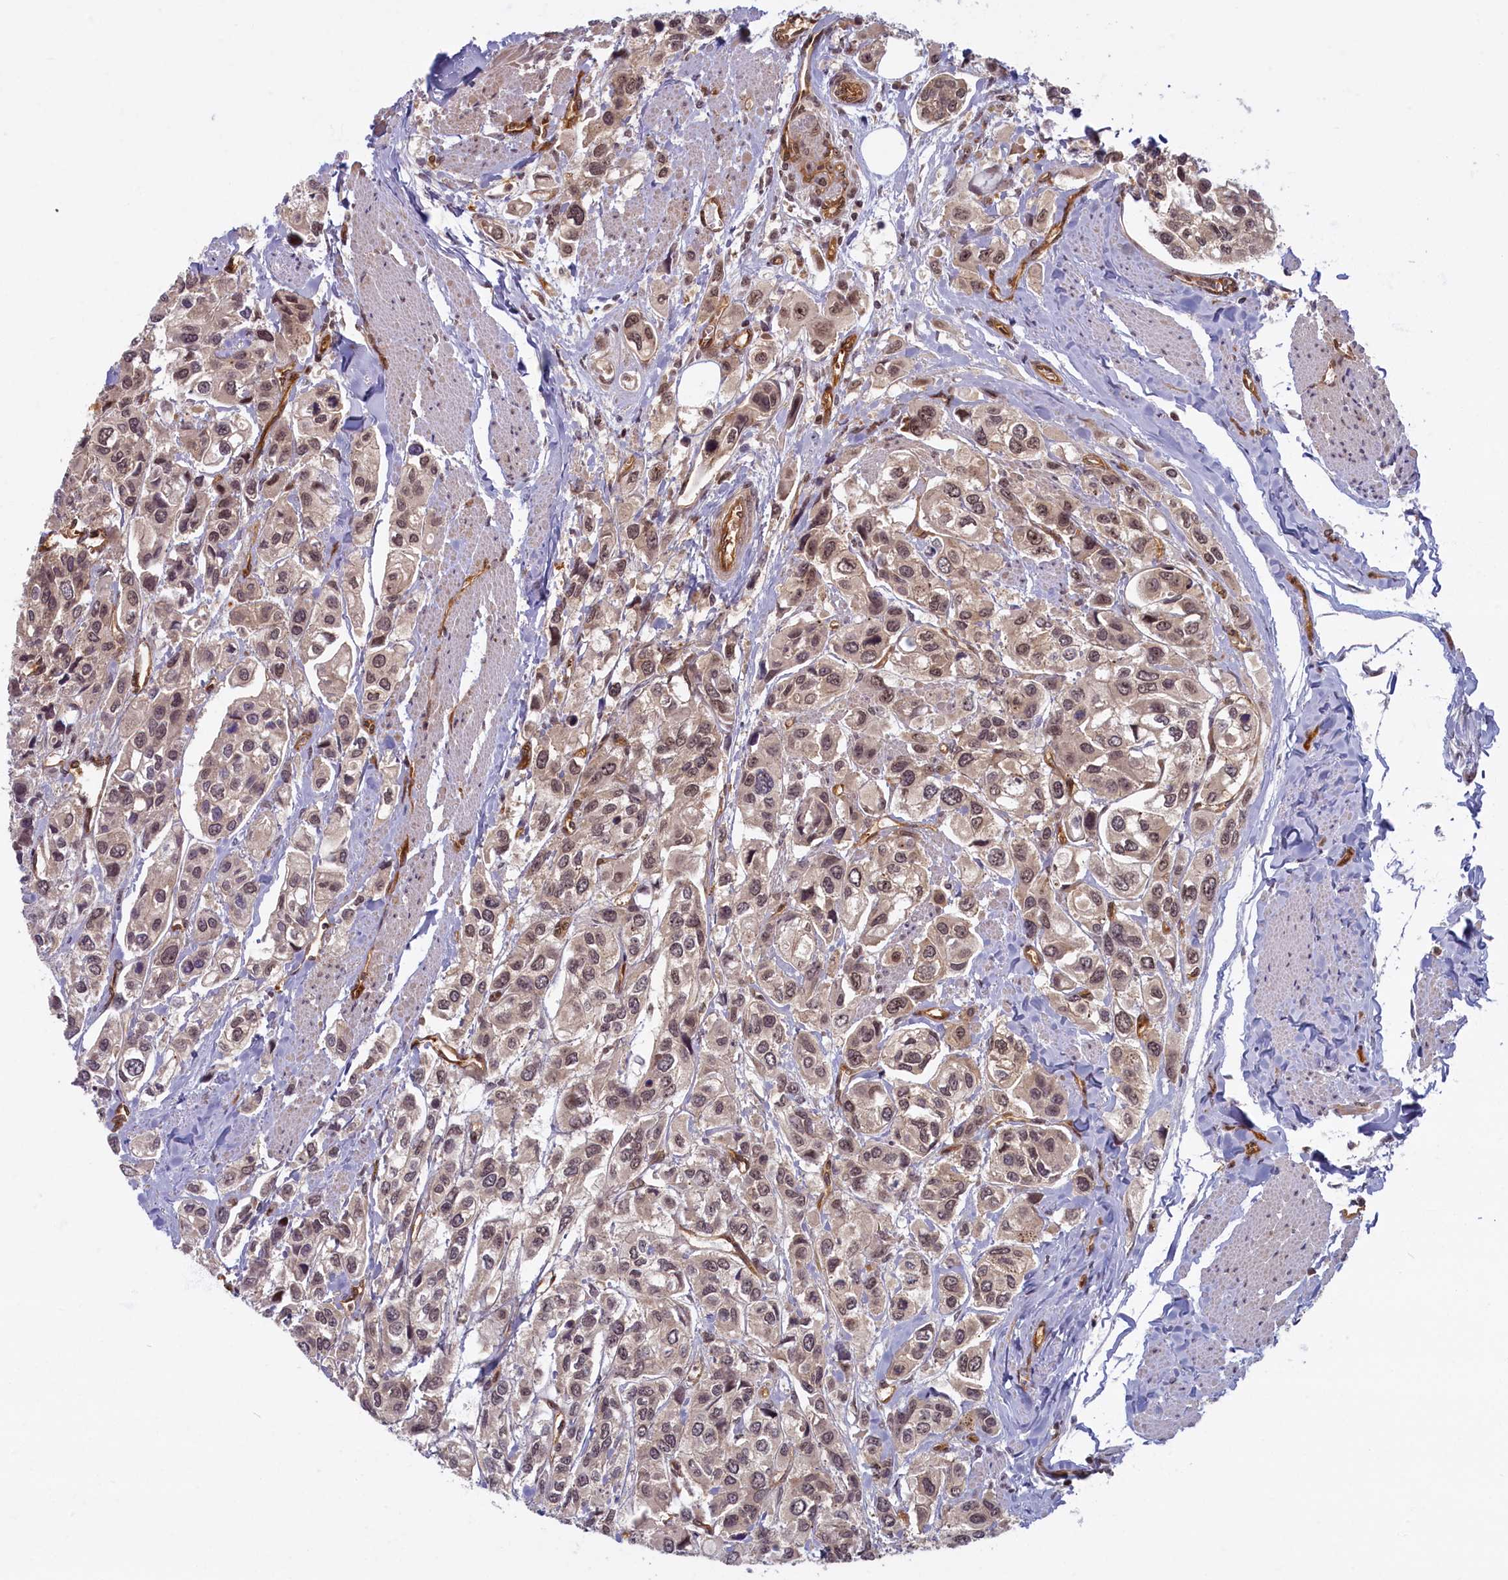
{"staining": {"intensity": "weak", "quantity": ">75%", "location": "cytoplasmic/membranous,nuclear"}, "tissue": "urothelial cancer", "cell_type": "Tumor cells", "image_type": "cancer", "snomed": [{"axis": "morphology", "description": "Urothelial carcinoma, High grade"}, {"axis": "topography", "description": "Urinary bladder"}], "caption": "The micrograph reveals a brown stain indicating the presence of a protein in the cytoplasmic/membranous and nuclear of tumor cells in urothelial cancer. The staining is performed using DAB brown chromogen to label protein expression. The nuclei are counter-stained blue using hematoxylin.", "gene": "SNRK", "patient": {"sex": "male", "age": 67}}